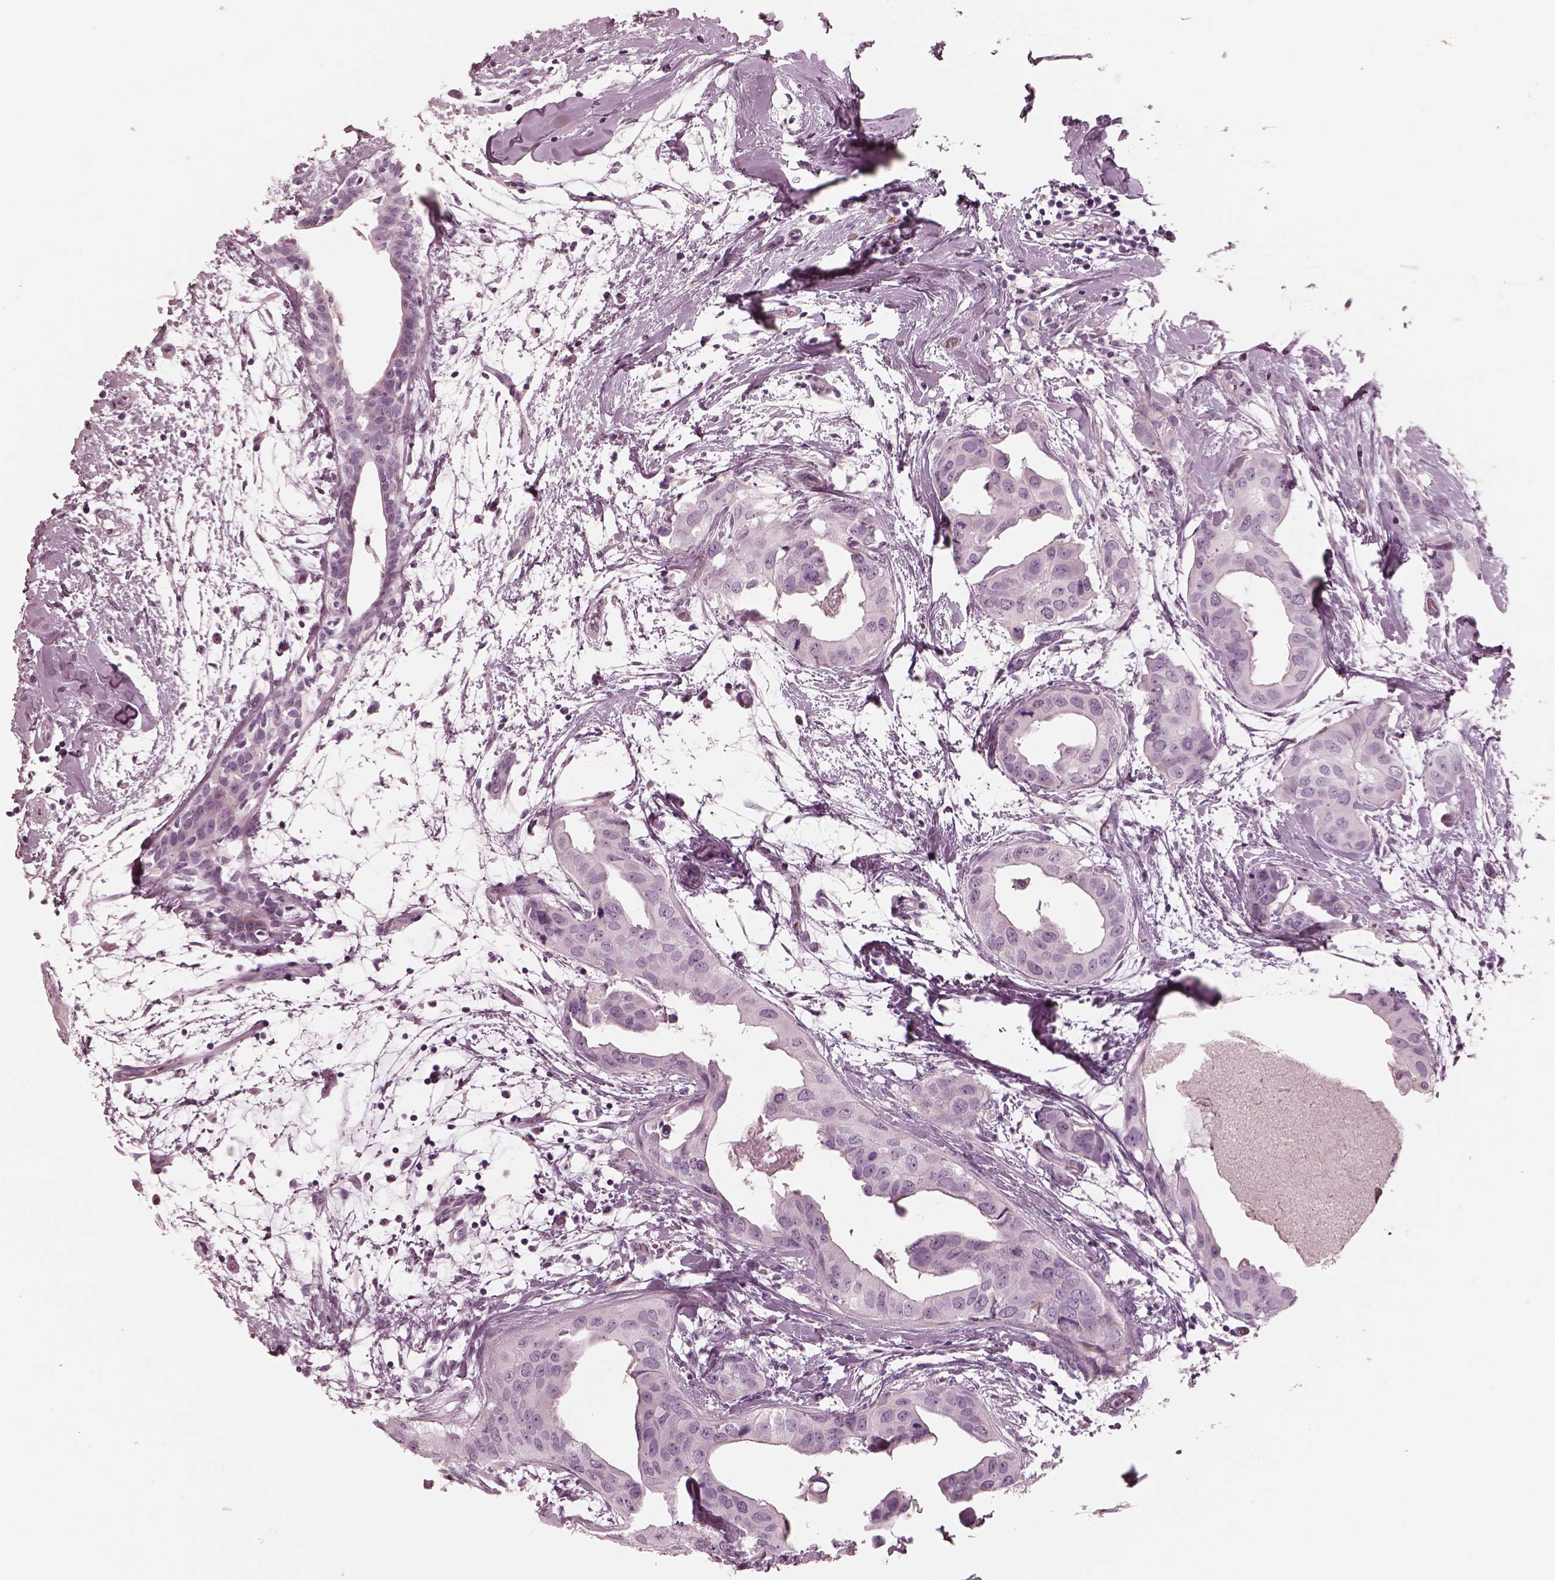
{"staining": {"intensity": "negative", "quantity": "none", "location": "none"}, "tissue": "breast cancer", "cell_type": "Tumor cells", "image_type": "cancer", "snomed": [{"axis": "morphology", "description": "Normal tissue, NOS"}, {"axis": "morphology", "description": "Duct carcinoma"}, {"axis": "topography", "description": "Breast"}], "caption": "High power microscopy micrograph of an immunohistochemistry (IHC) micrograph of breast invasive ductal carcinoma, revealing no significant positivity in tumor cells.", "gene": "CADM2", "patient": {"sex": "female", "age": 40}}